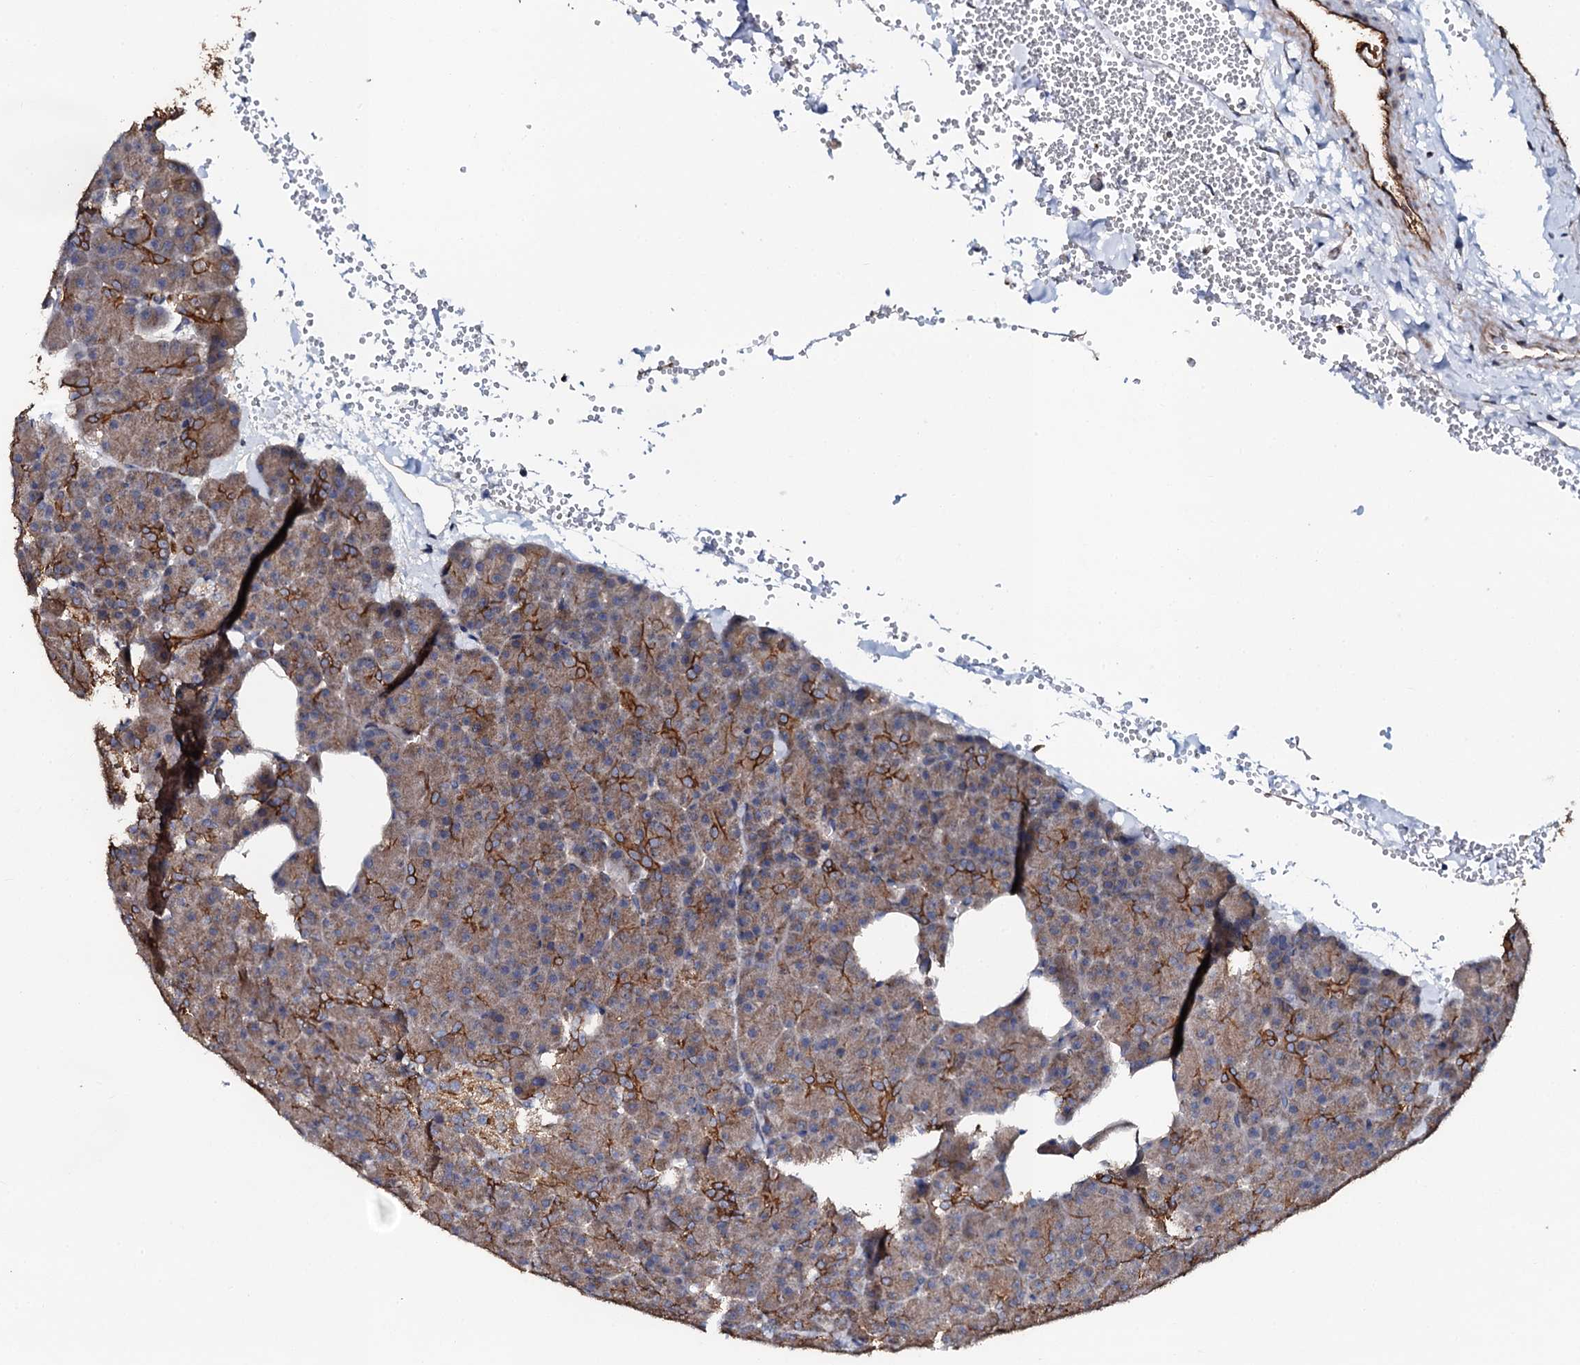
{"staining": {"intensity": "strong", "quantity": "25%-75%", "location": "cytoplasmic/membranous"}, "tissue": "pancreas", "cell_type": "Exocrine glandular cells", "image_type": "normal", "snomed": [{"axis": "morphology", "description": "Normal tissue, NOS"}, {"axis": "morphology", "description": "Carcinoid, malignant, NOS"}, {"axis": "topography", "description": "Pancreas"}], "caption": "IHC staining of normal pancreas, which demonstrates high levels of strong cytoplasmic/membranous staining in about 25%-75% of exocrine glandular cells indicating strong cytoplasmic/membranous protein positivity. The staining was performed using DAB (brown) for protein detection and nuclei were counterstained in hematoxylin (blue).", "gene": "GLCE", "patient": {"sex": "female", "age": 35}}